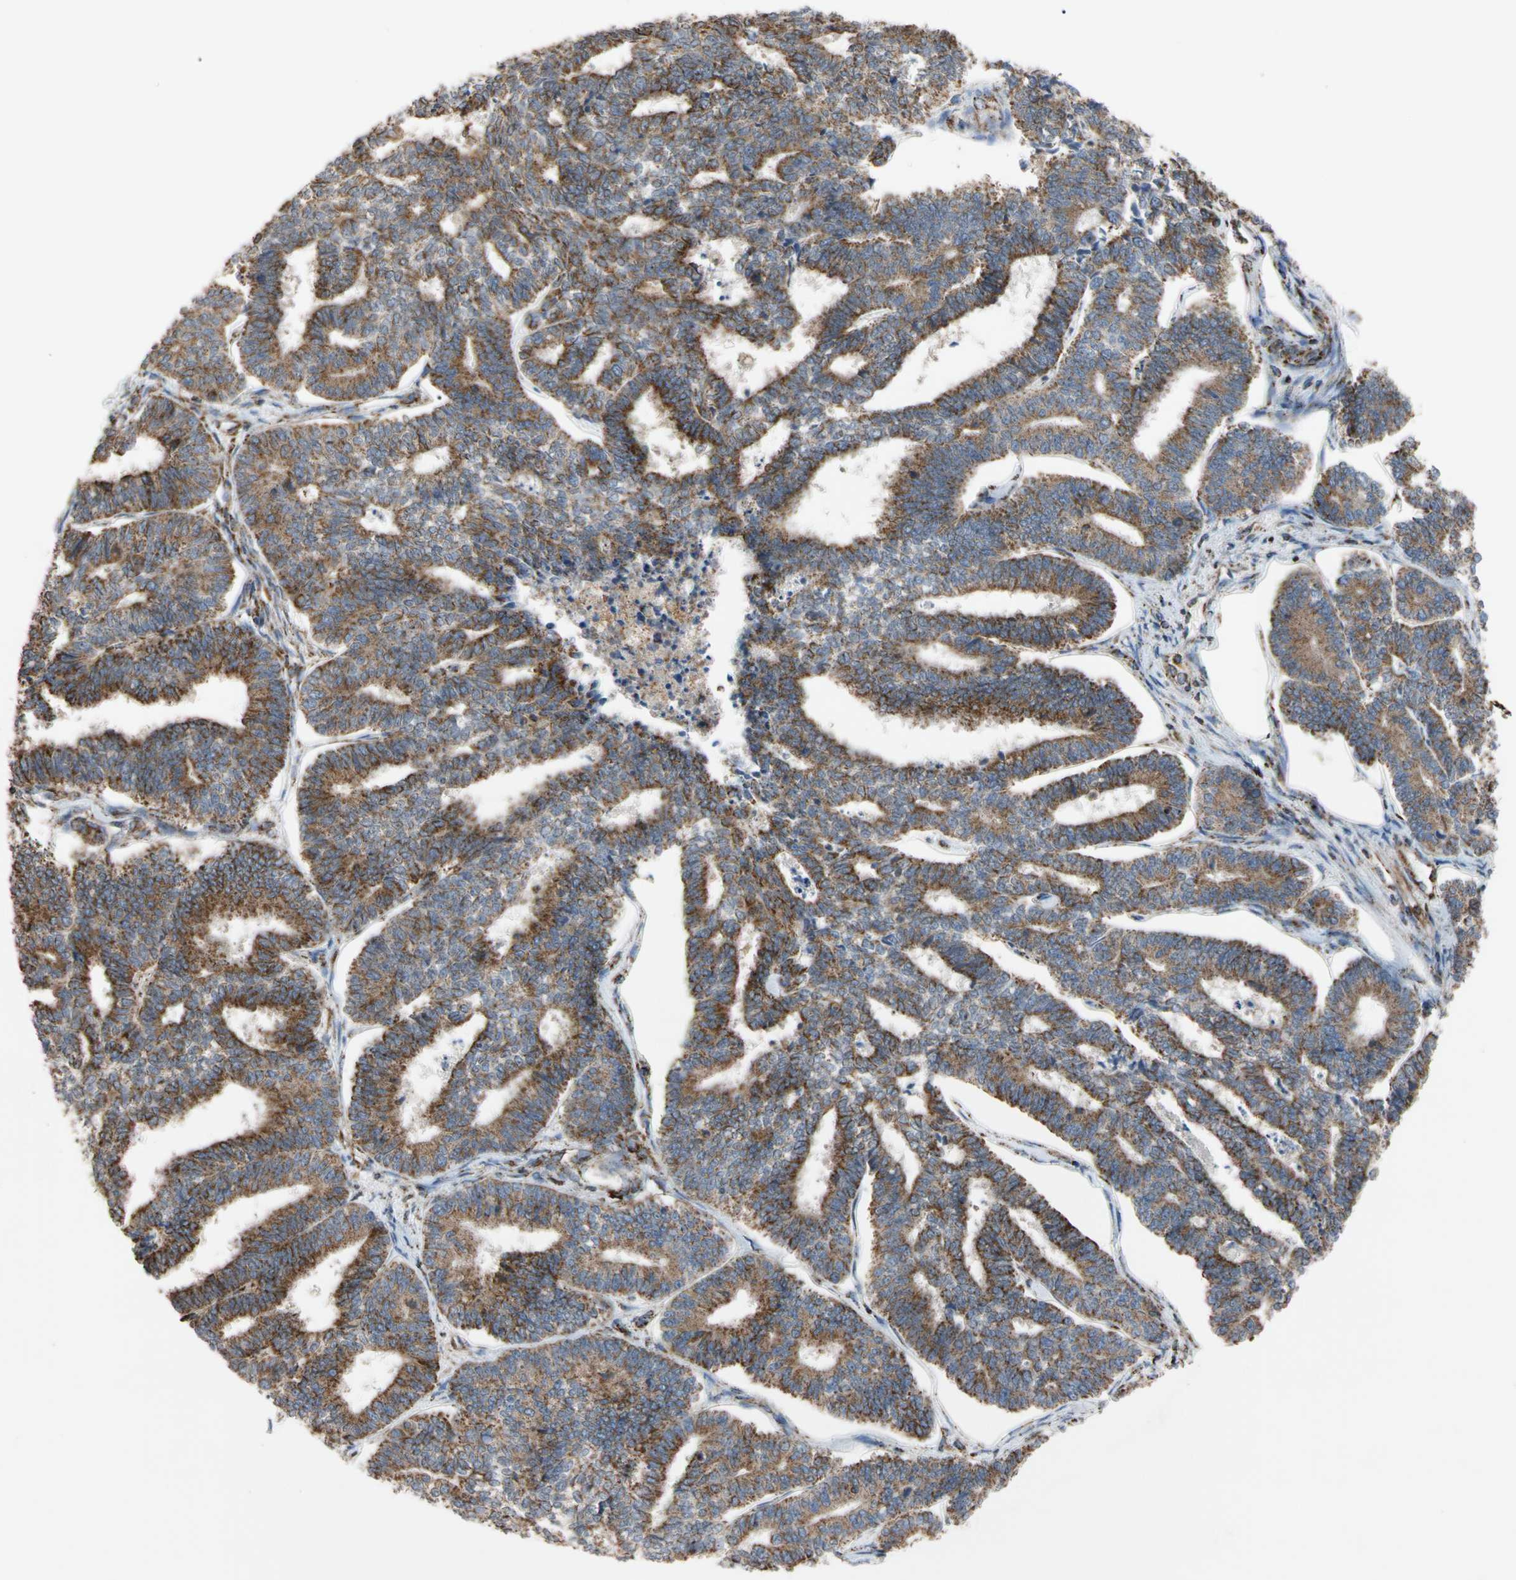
{"staining": {"intensity": "strong", "quantity": ">75%", "location": "cytoplasmic/membranous"}, "tissue": "endometrial cancer", "cell_type": "Tumor cells", "image_type": "cancer", "snomed": [{"axis": "morphology", "description": "Adenocarcinoma, NOS"}, {"axis": "topography", "description": "Endometrium"}], "caption": "A photomicrograph showing strong cytoplasmic/membranous staining in about >75% of tumor cells in endometrial cancer (adenocarcinoma), as visualized by brown immunohistochemical staining.", "gene": "FAM110B", "patient": {"sex": "female", "age": 70}}